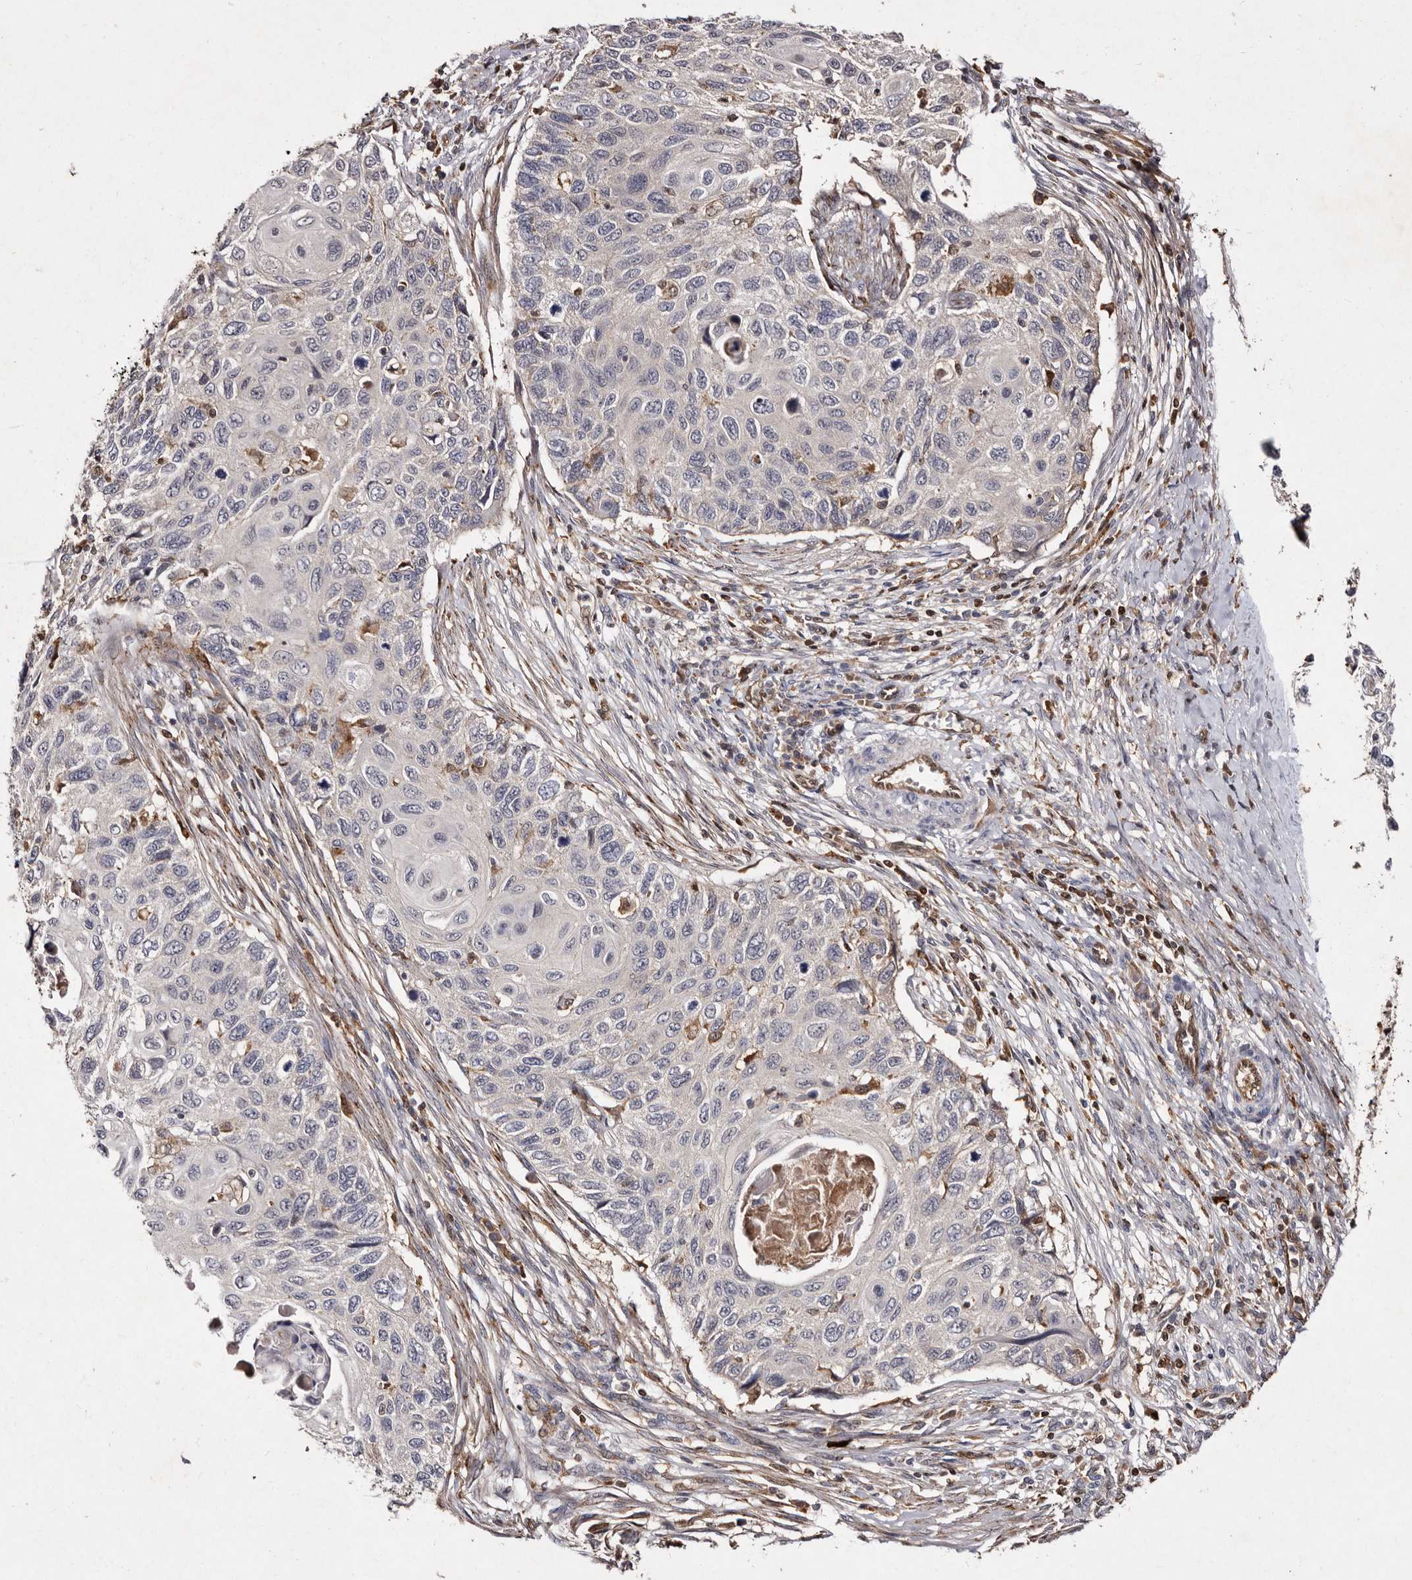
{"staining": {"intensity": "negative", "quantity": "none", "location": "none"}, "tissue": "cervical cancer", "cell_type": "Tumor cells", "image_type": "cancer", "snomed": [{"axis": "morphology", "description": "Squamous cell carcinoma, NOS"}, {"axis": "topography", "description": "Cervix"}], "caption": "This is an immunohistochemistry (IHC) histopathology image of human squamous cell carcinoma (cervical). There is no positivity in tumor cells.", "gene": "GIMAP4", "patient": {"sex": "female", "age": 70}}